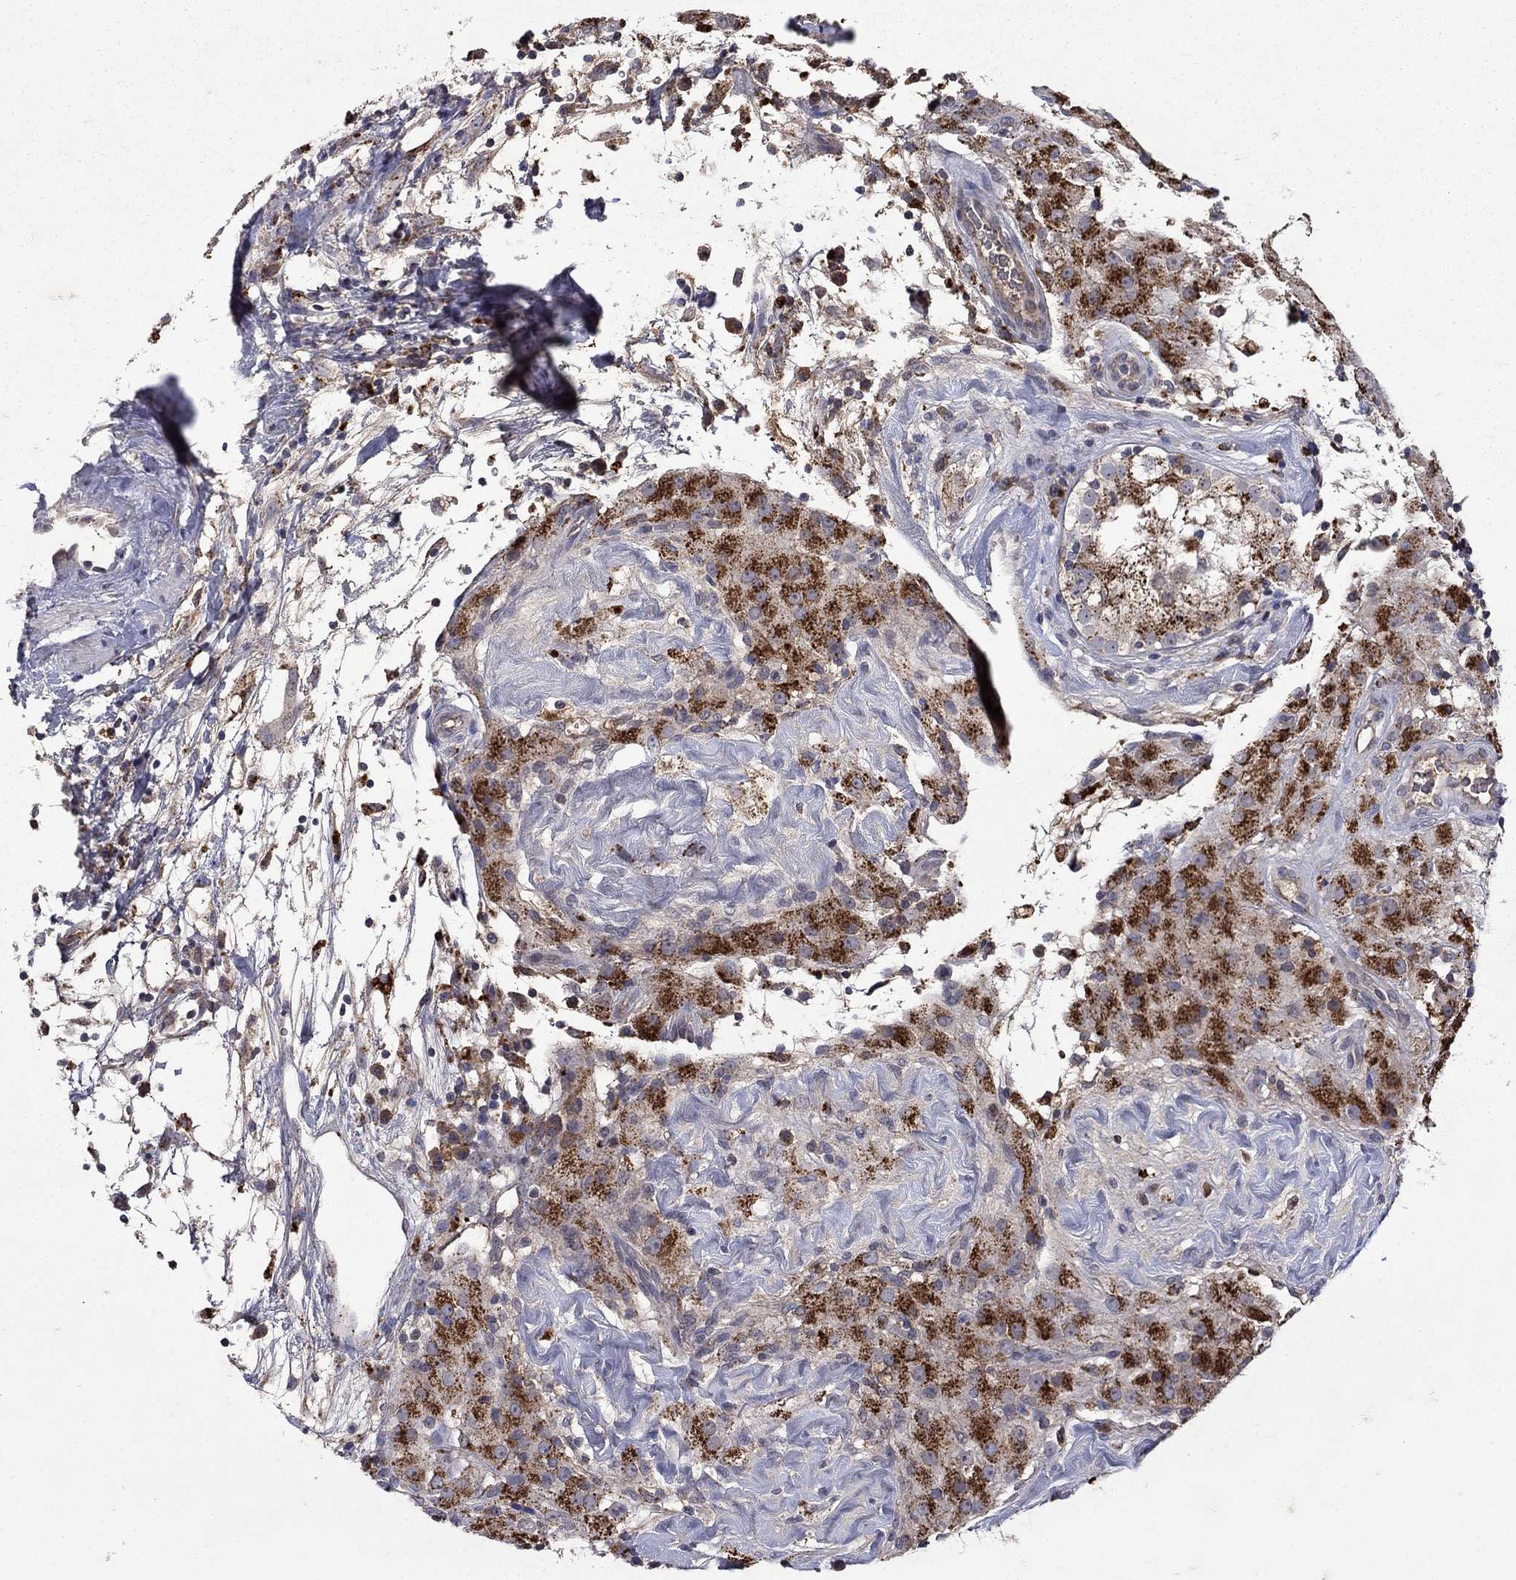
{"staining": {"intensity": "strong", "quantity": "<25%", "location": "cytoplasmic/membranous"}, "tissue": "testis cancer", "cell_type": "Tumor cells", "image_type": "cancer", "snomed": [{"axis": "morphology", "description": "Seminoma, NOS"}, {"axis": "topography", "description": "Testis"}], "caption": "High-magnification brightfield microscopy of seminoma (testis) stained with DAB (3,3'-diaminobenzidine) (brown) and counterstained with hematoxylin (blue). tumor cells exhibit strong cytoplasmic/membranous staining is seen in approximately<25% of cells. (brown staining indicates protein expression, while blue staining denotes nuclei).", "gene": "NPC2", "patient": {"sex": "male", "age": 34}}